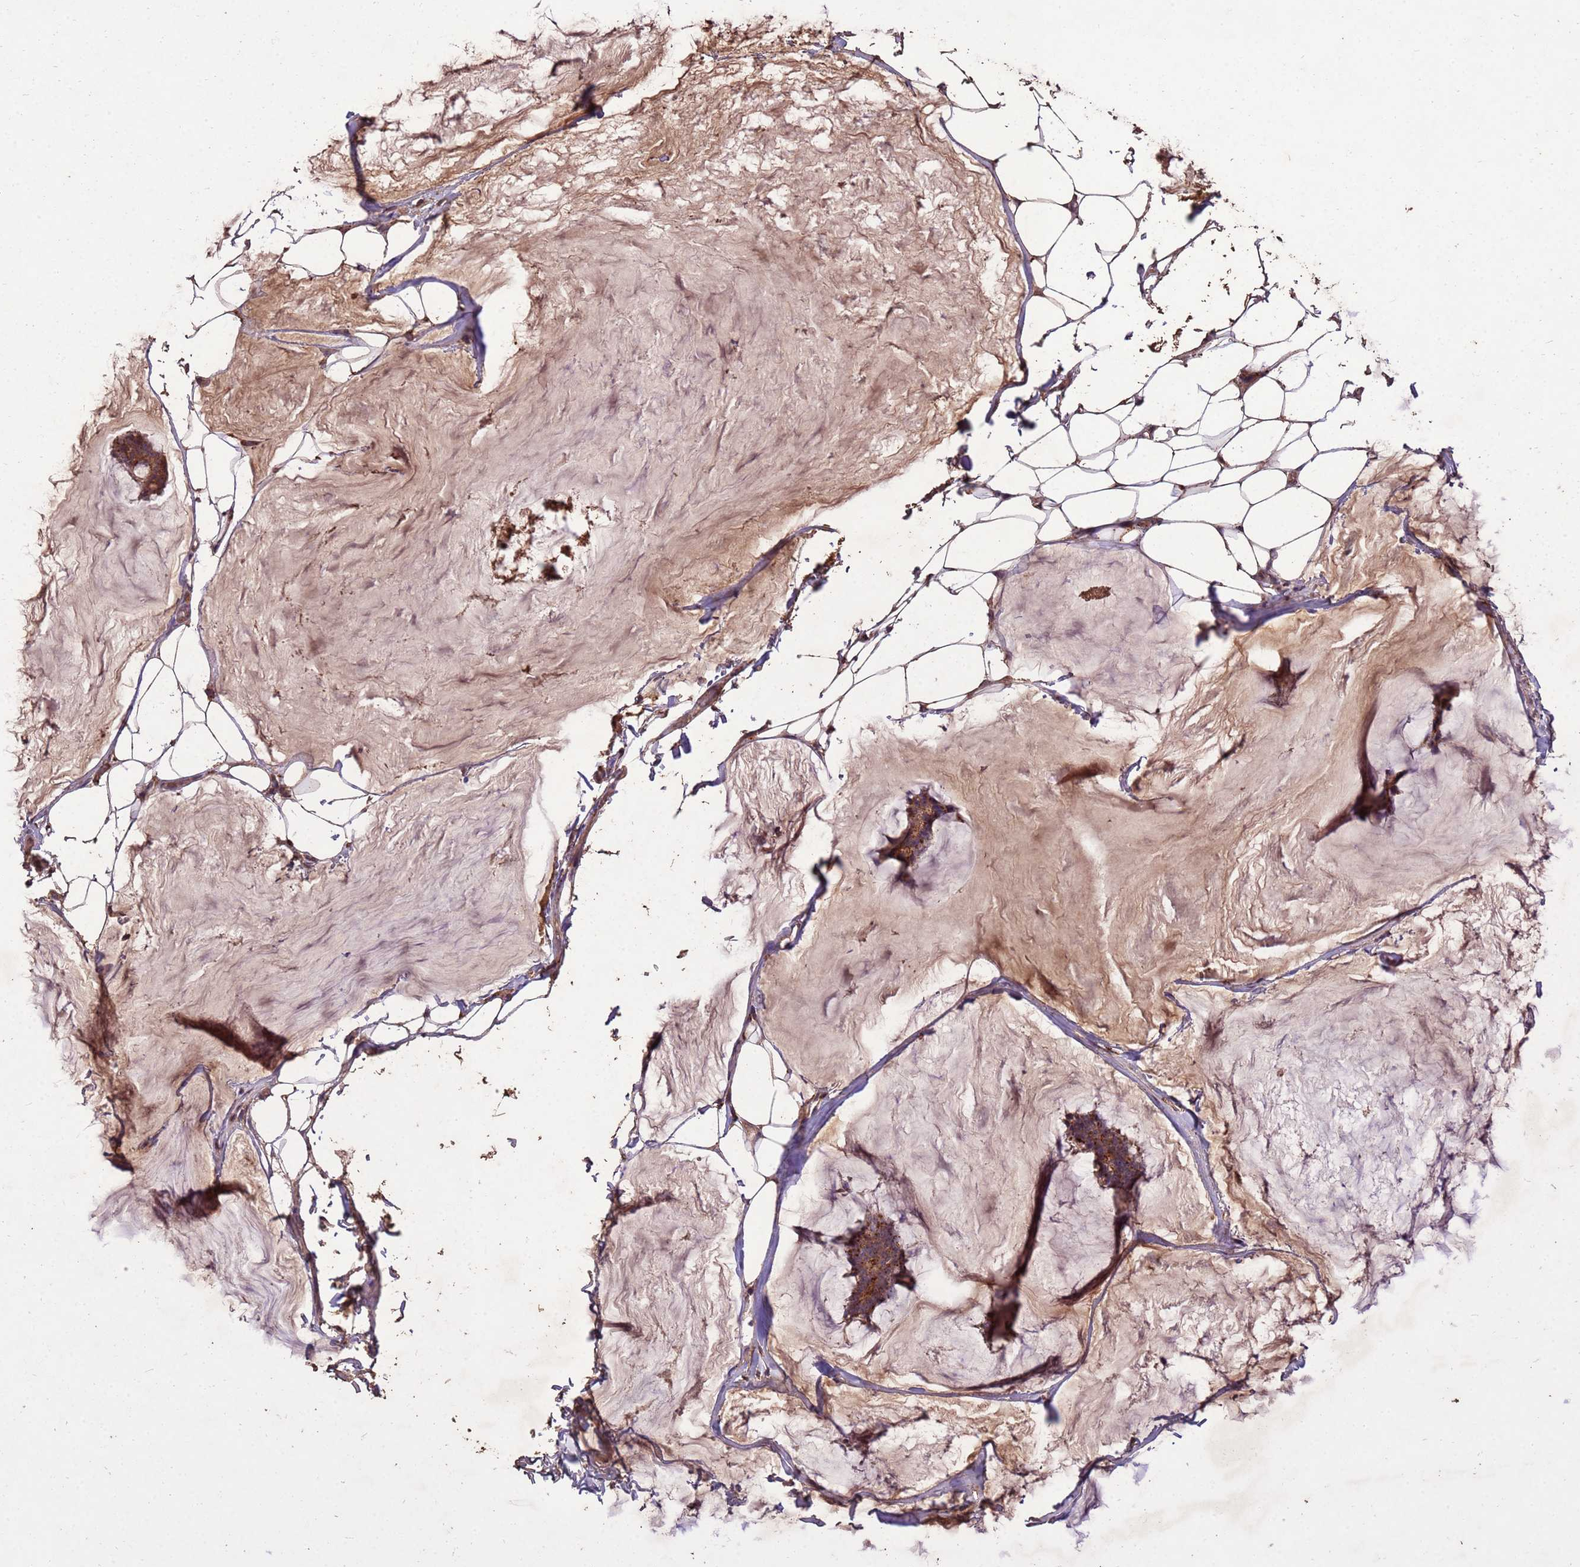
{"staining": {"intensity": "strong", "quantity": ">75%", "location": "cytoplasmic/membranous"}, "tissue": "breast cancer", "cell_type": "Tumor cells", "image_type": "cancer", "snomed": [{"axis": "morphology", "description": "Duct carcinoma"}, {"axis": "topography", "description": "Breast"}], "caption": "Immunohistochemistry (IHC) of human breast cancer reveals high levels of strong cytoplasmic/membranous expression in about >75% of tumor cells.", "gene": "TOR4A", "patient": {"sex": "female", "age": 93}}